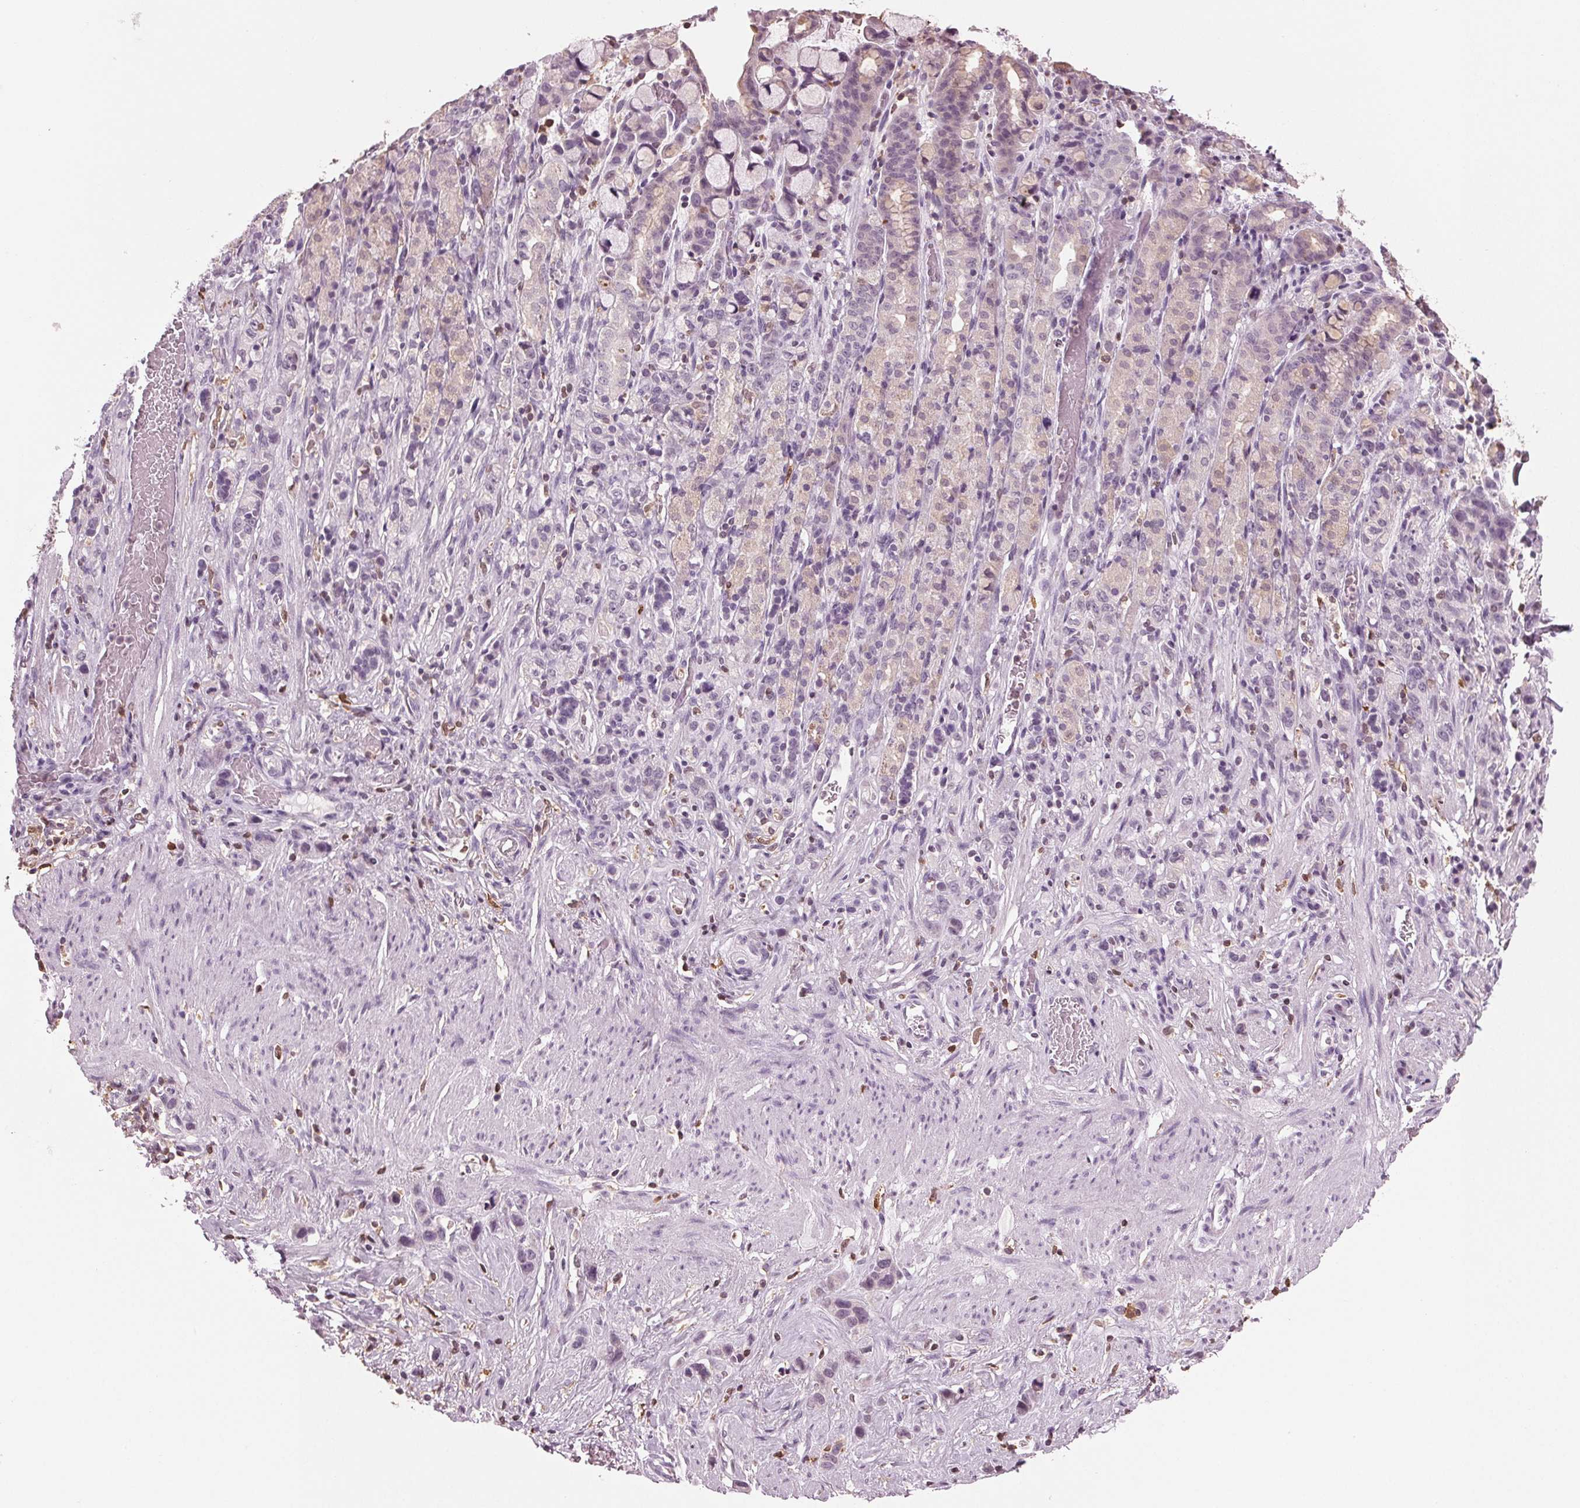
{"staining": {"intensity": "negative", "quantity": "none", "location": "none"}, "tissue": "stomach cancer", "cell_type": "Tumor cells", "image_type": "cancer", "snomed": [{"axis": "morphology", "description": "Adenocarcinoma, NOS"}, {"axis": "topography", "description": "Stomach"}], "caption": "Immunohistochemical staining of stomach cancer exhibits no significant positivity in tumor cells. (IHC, brightfield microscopy, high magnification).", "gene": "BTLA", "patient": {"sex": "female", "age": 65}}